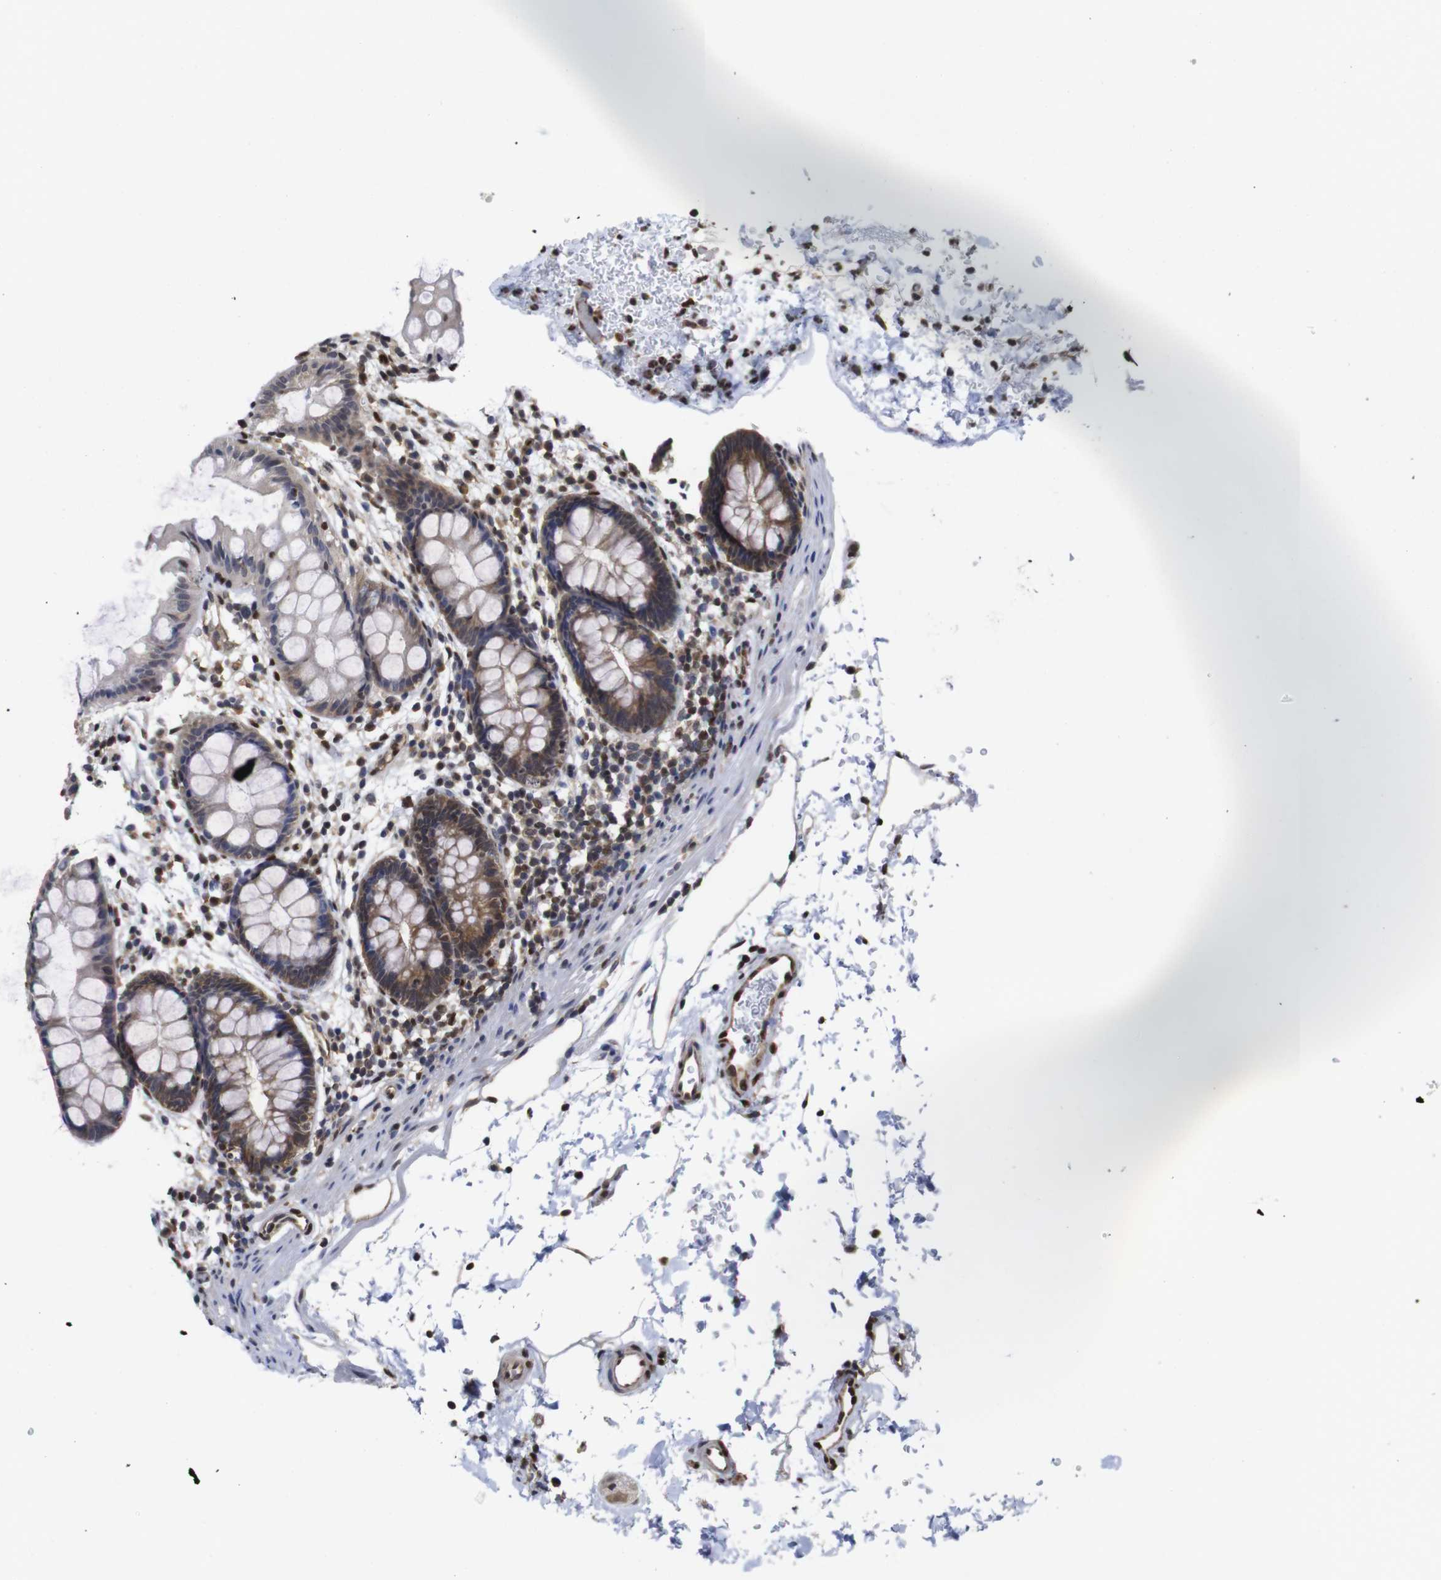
{"staining": {"intensity": "moderate", "quantity": ">75%", "location": "cytoplasmic/membranous"}, "tissue": "rectum", "cell_type": "Glandular cells", "image_type": "normal", "snomed": [{"axis": "morphology", "description": "Normal tissue, NOS"}, {"axis": "topography", "description": "Rectum"}], "caption": "Immunohistochemistry photomicrograph of benign rectum stained for a protein (brown), which shows medium levels of moderate cytoplasmic/membranous staining in approximately >75% of glandular cells.", "gene": "SUMO3", "patient": {"sex": "female", "age": 24}}